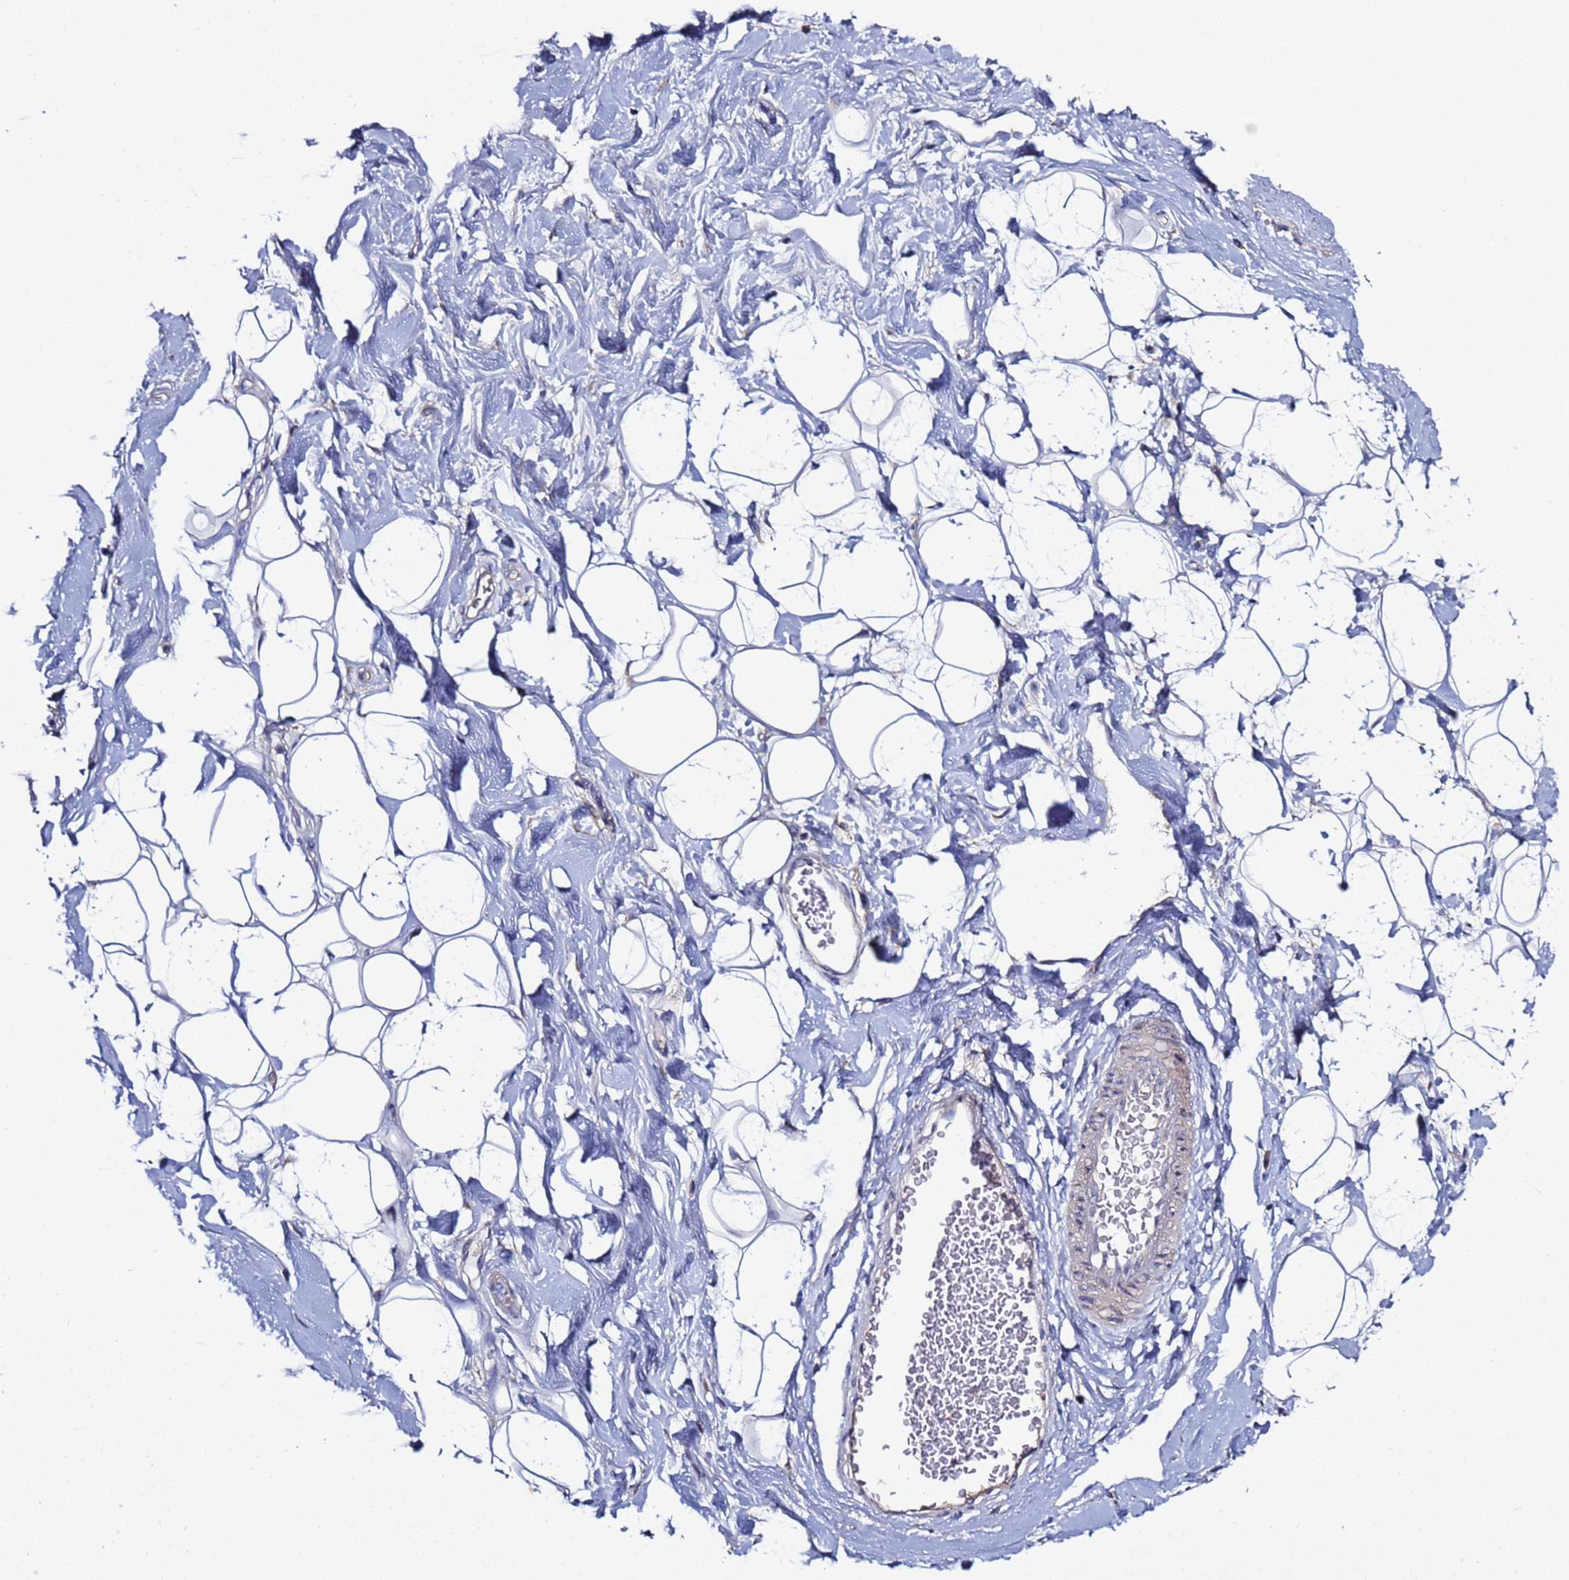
{"staining": {"intensity": "negative", "quantity": "none", "location": "none"}, "tissue": "adipose tissue", "cell_type": "Adipocytes", "image_type": "normal", "snomed": [{"axis": "morphology", "description": "Normal tissue, NOS"}, {"axis": "topography", "description": "Breast"}], "caption": "Normal adipose tissue was stained to show a protein in brown. There is no significant staining in adipocytes.", "gene": "RABL2A", "patient": {"sex": "female", "age": 26}}